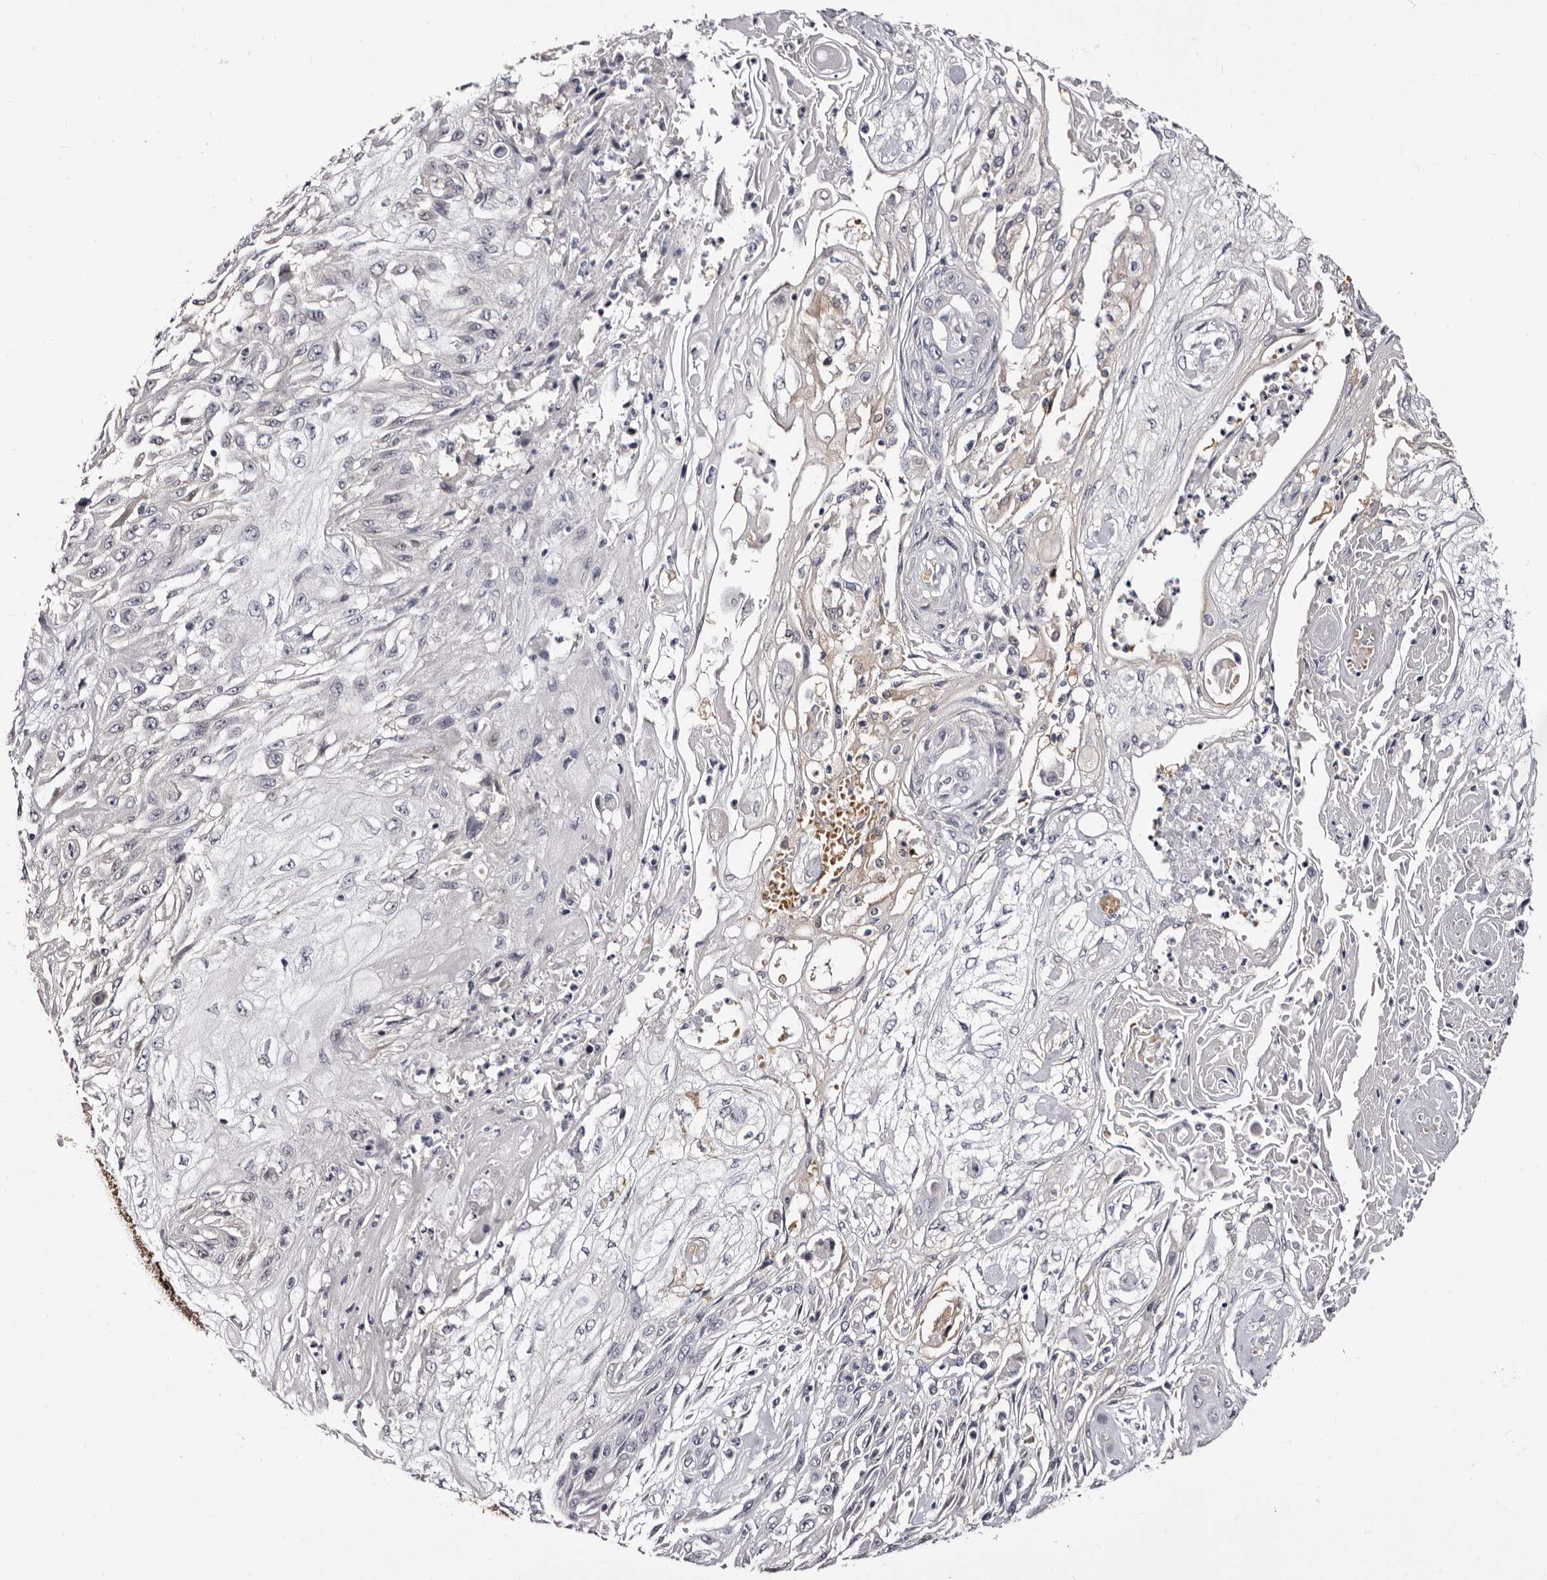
{"staining": {"intensity": "negative", "quantity": "none", "location": "none"}, "tissue": "skin cancer", "cell_type": "Tumor cells", "image_type": "cancer", "snomed": [{"axis": "morphology", "description": "Squamous cell carcinoma, NOS"}, {"axis": "morphology", "description": "Squamous cell carcinoma, metastatic, NOS"}, {"axis": "topography", "description": "Skin"}, {"axis": "topography", "description": "Lymph node"}], "caption": "This micrograph is of metastatic squamous cell carcinoma (skin) stained with IHC to label a protein in brown with the nuclei are counter-stained blue. There is no positivity in tumor cells.", "gene": "BPGM", "patient": {"sex": "male", "age": 75}}